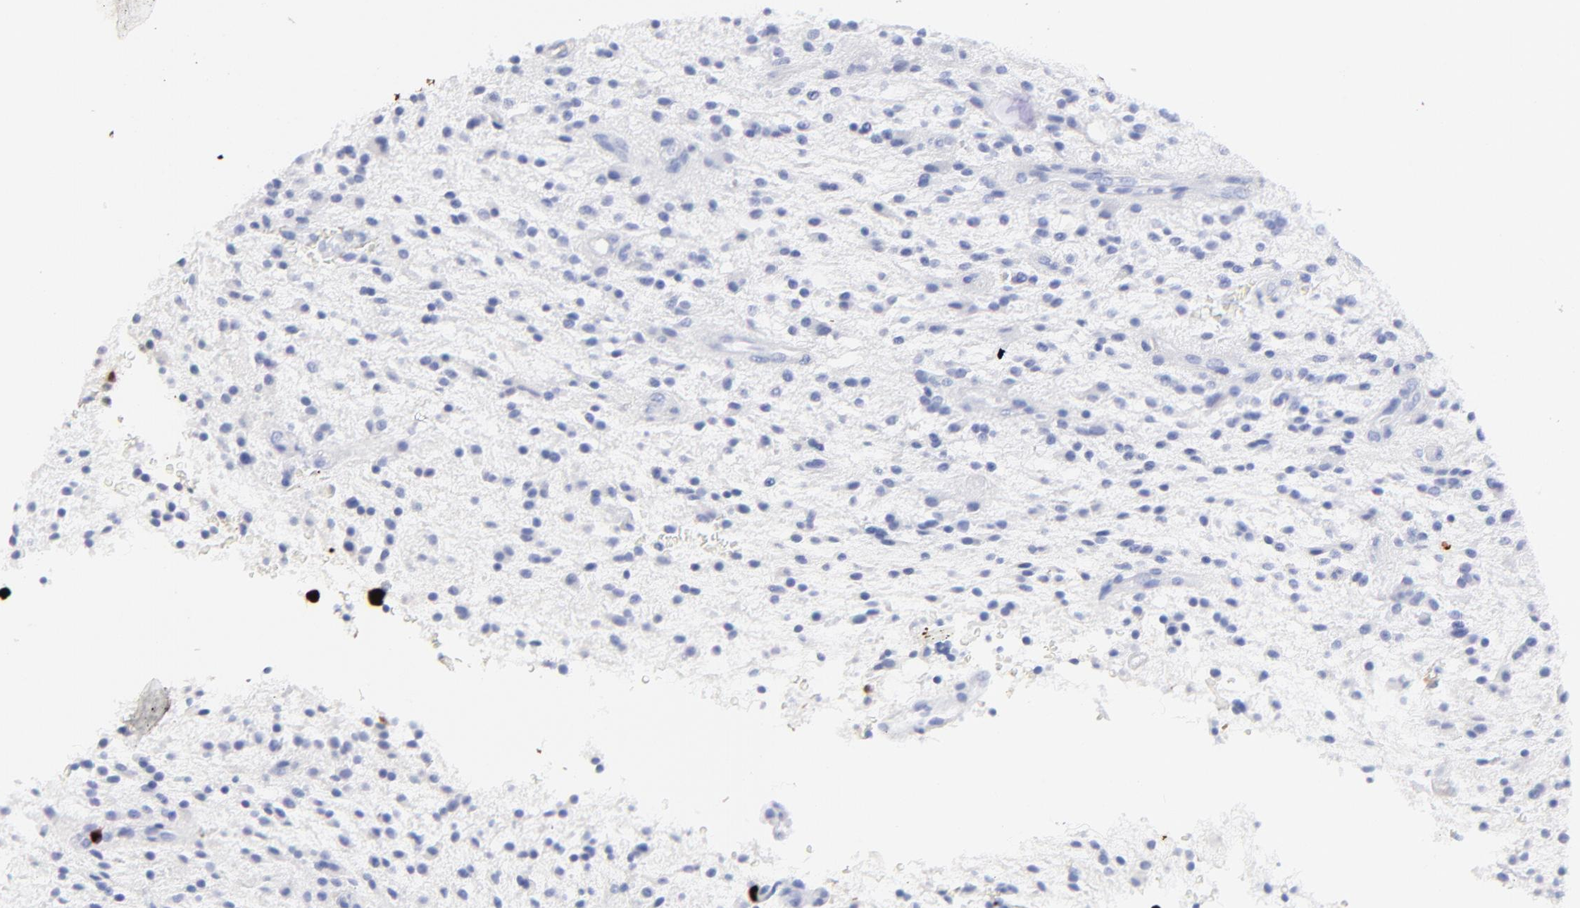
{"staining": {"intensity": "negative", "quantity": "none", "location": "none"}, "tissue": "glioma", "cell_type": "Tumor cells", "image_type": "cancer", "snomed": [{"axis": "morphology", "description": "Glioma, malignant, NOS"}, {"axis": "topography", "description": "Cerebellum"}], "caption": "The micrograph demonstrates no staining of tumor cells in glioma.", "gene": "S100A12", "patient": {"sex": "female", "age": 10}}